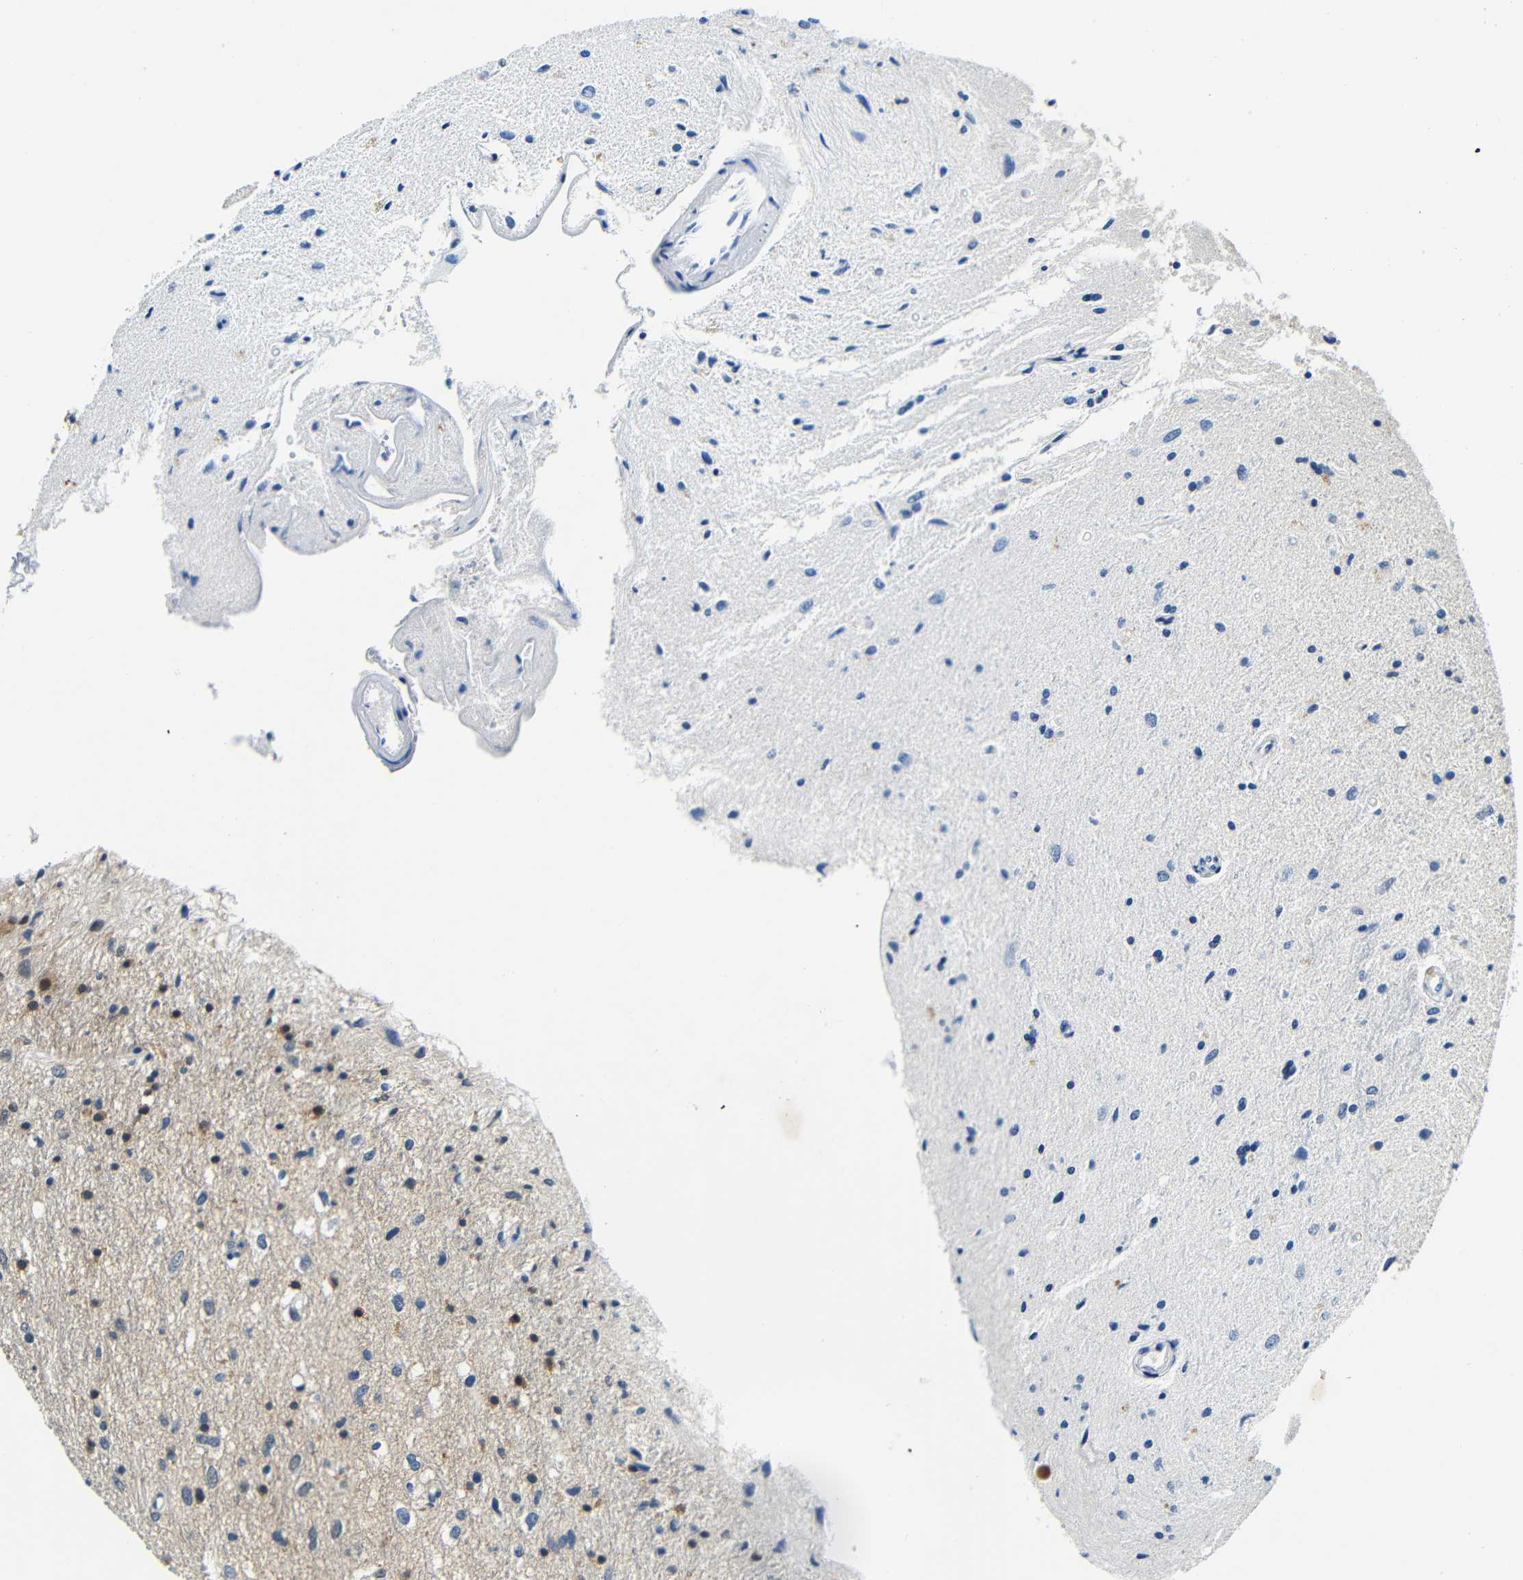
{"staining": {"intensity": "moderate", "quantity": "25%-75%", "location": "cytoplasmic/membranous,nuclear"}, "tissue": "glioma", "cell_type": "Tumor cells", "image_type": "cancer", "snomed": [{"axis": "morphology", "description": "Glioma, malignant, Low grade"}, {"axis": "topography", "description": "Brain"}], "caption": "Protein expression analysis of glioma demonstrates moderate cytoplasmic/membranous and nuclear staining in about 25%-75% of tumor cells.", "gene": "ADAP1", "patient": {"sex": "male", "age": 77}}